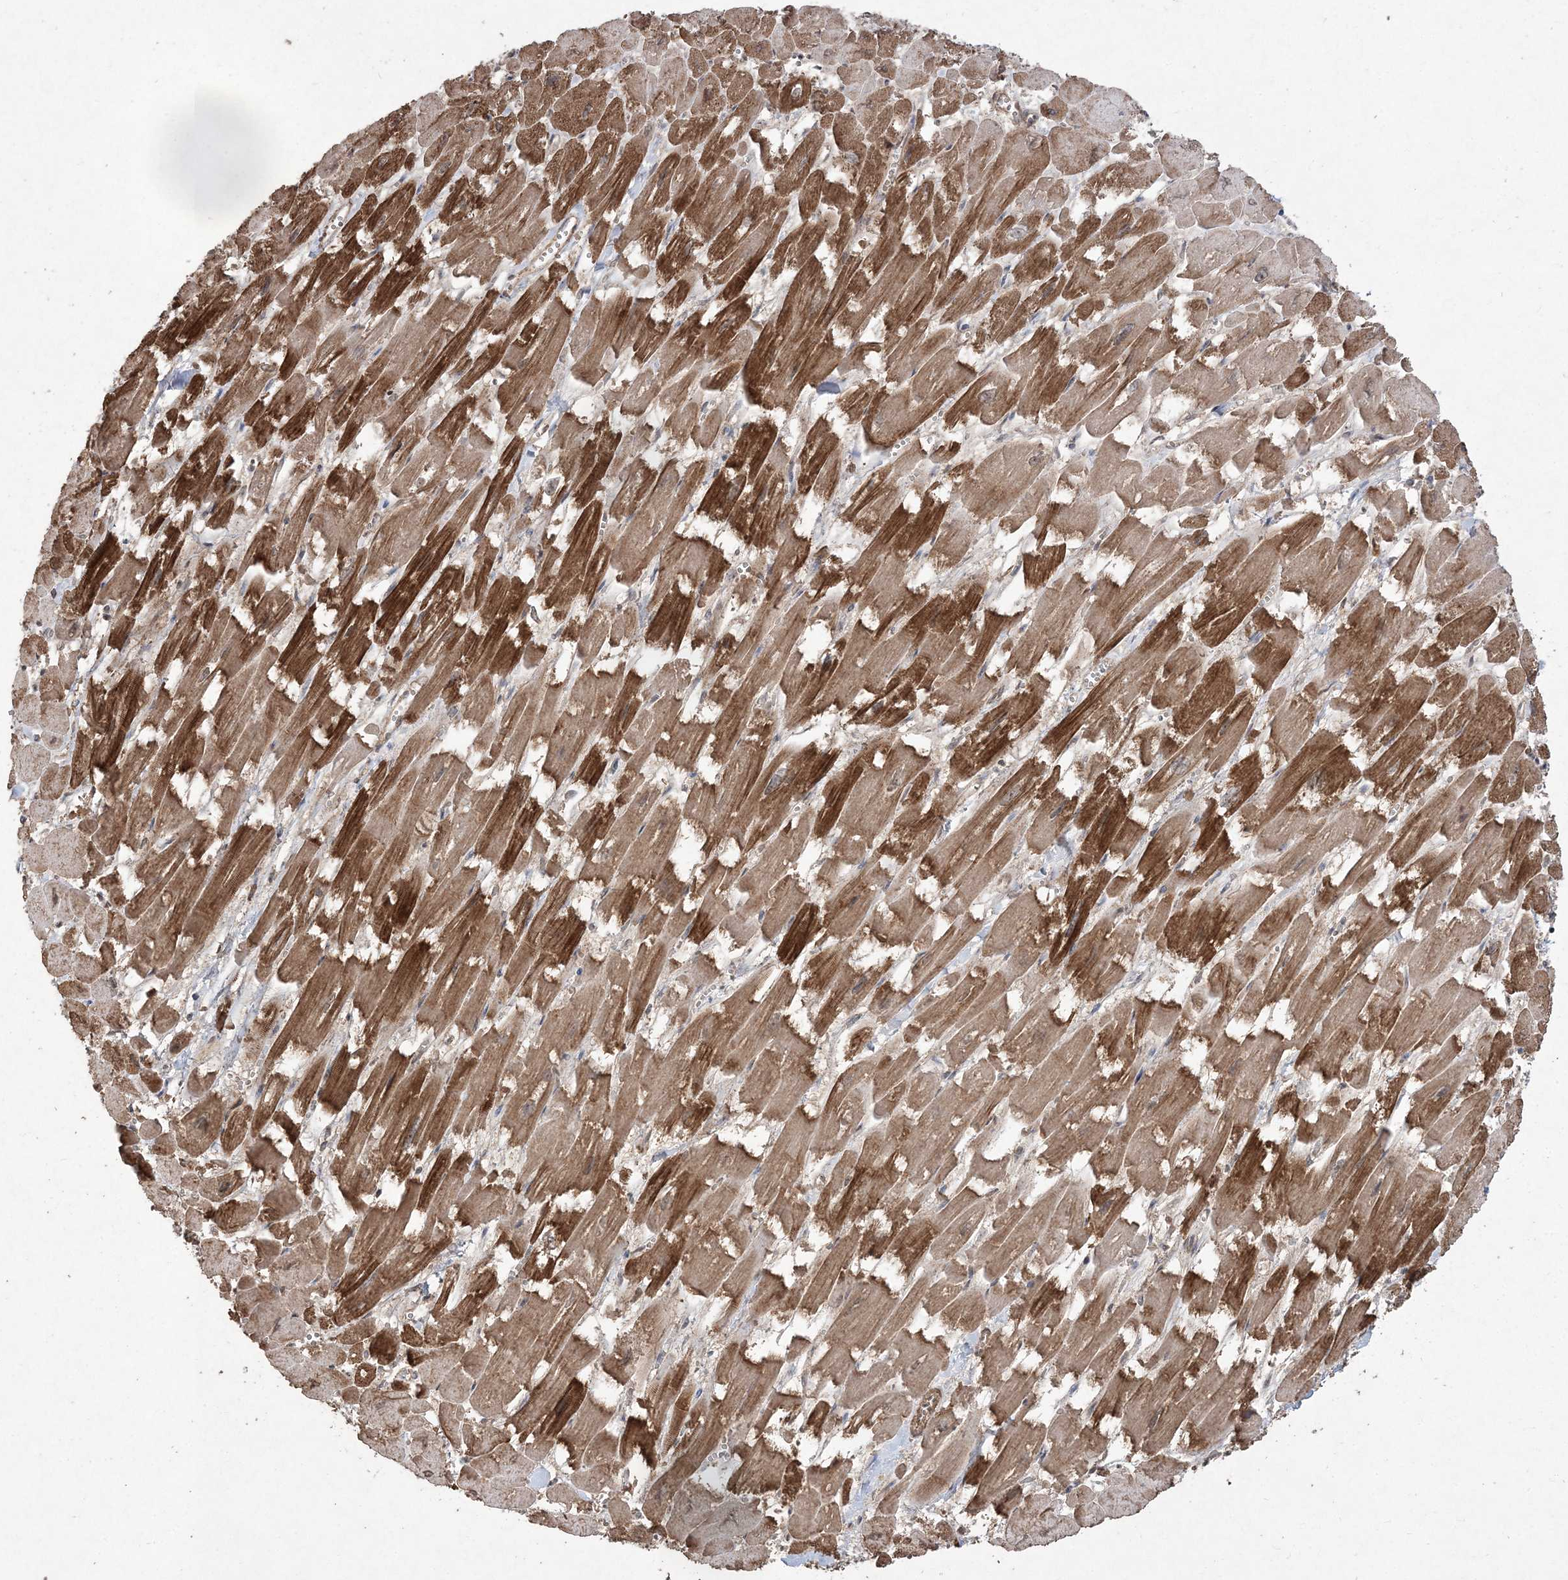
{"staining": {"intensity": "strong", "quantity": ">75%", "location": "cytoplasmic/membranous"}, "tissue": "heart muscle", "cell_type": "Cardiomyocytes", "image_type": "normal", "snomed": [{"axis": "morphology", "description": "Normal tissue, NOS"}, {"axis": "topography", "description": "Heart"}], "caption": "Heart muscle was stained to show a protein in brown. There is high levels of strong cytoplasmic/membranous staining in approximately >75% of cardiomyocytes. The protein of interest is shown in brown color, while the nuclei are stained blue.", "gene": "EHHADH", "patient": {"sex": "male", "age": 54}}